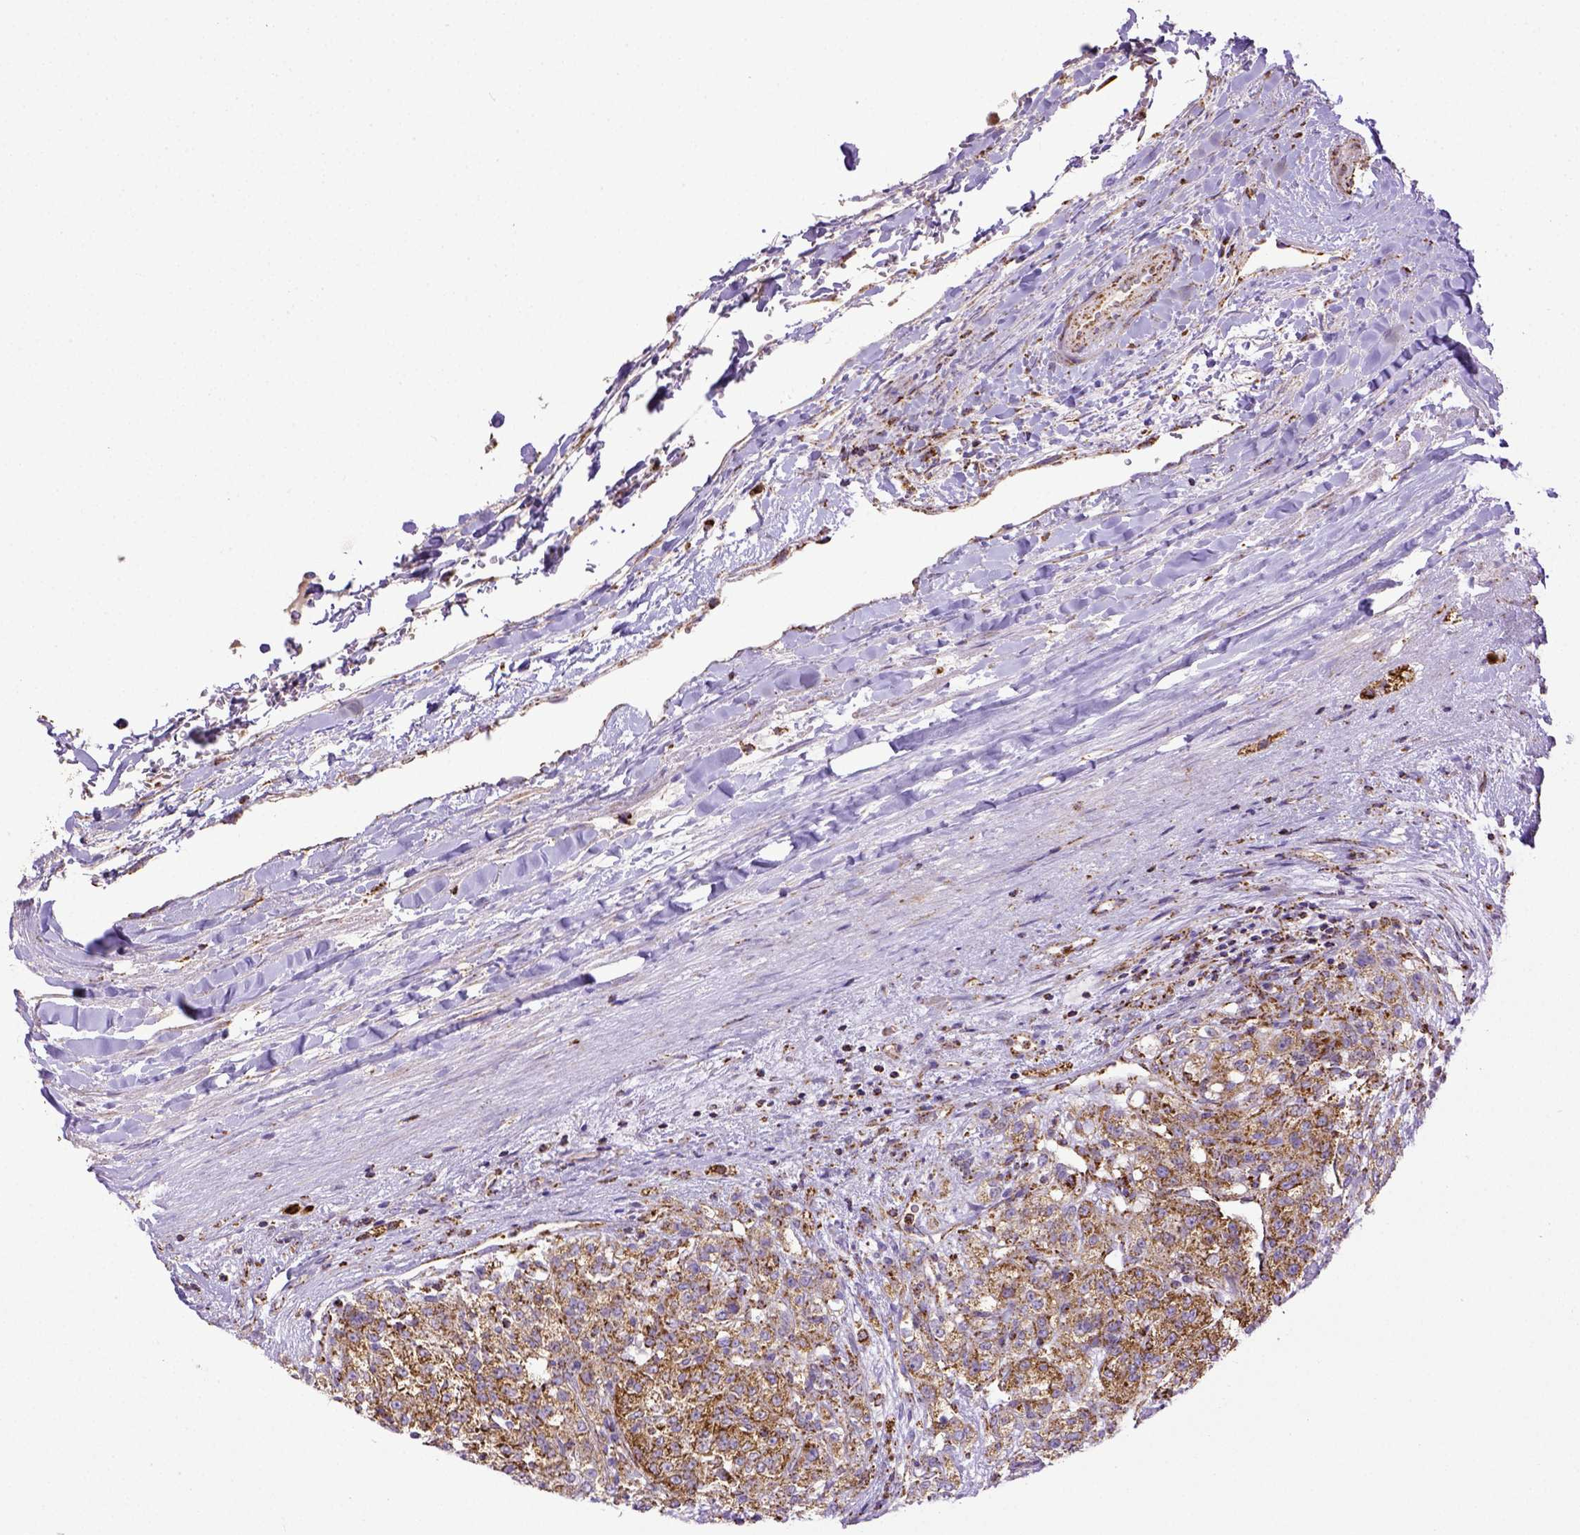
{"staining": {"intensity": "moderate", "quantity": ">75%", "location": "cytoplasmic/membranous"}, "tissue": "renal cancer", "cell_type": "Tumor cells", "image_type": "cancer", "snomed": [{"axis": "morphology", "description": "Adenocarcinoma, NOS"}, {"axis": "topography", "description": "Kidney"}], "caption": "Renal adenocarcinoma stained for a protein (brown) reveals moderate cytoplasmic/membranous positive positivity in approximately >75% of tumor cells.", "gene": "MT-CO1", "patient": {"sex": "female", "age": 63}}